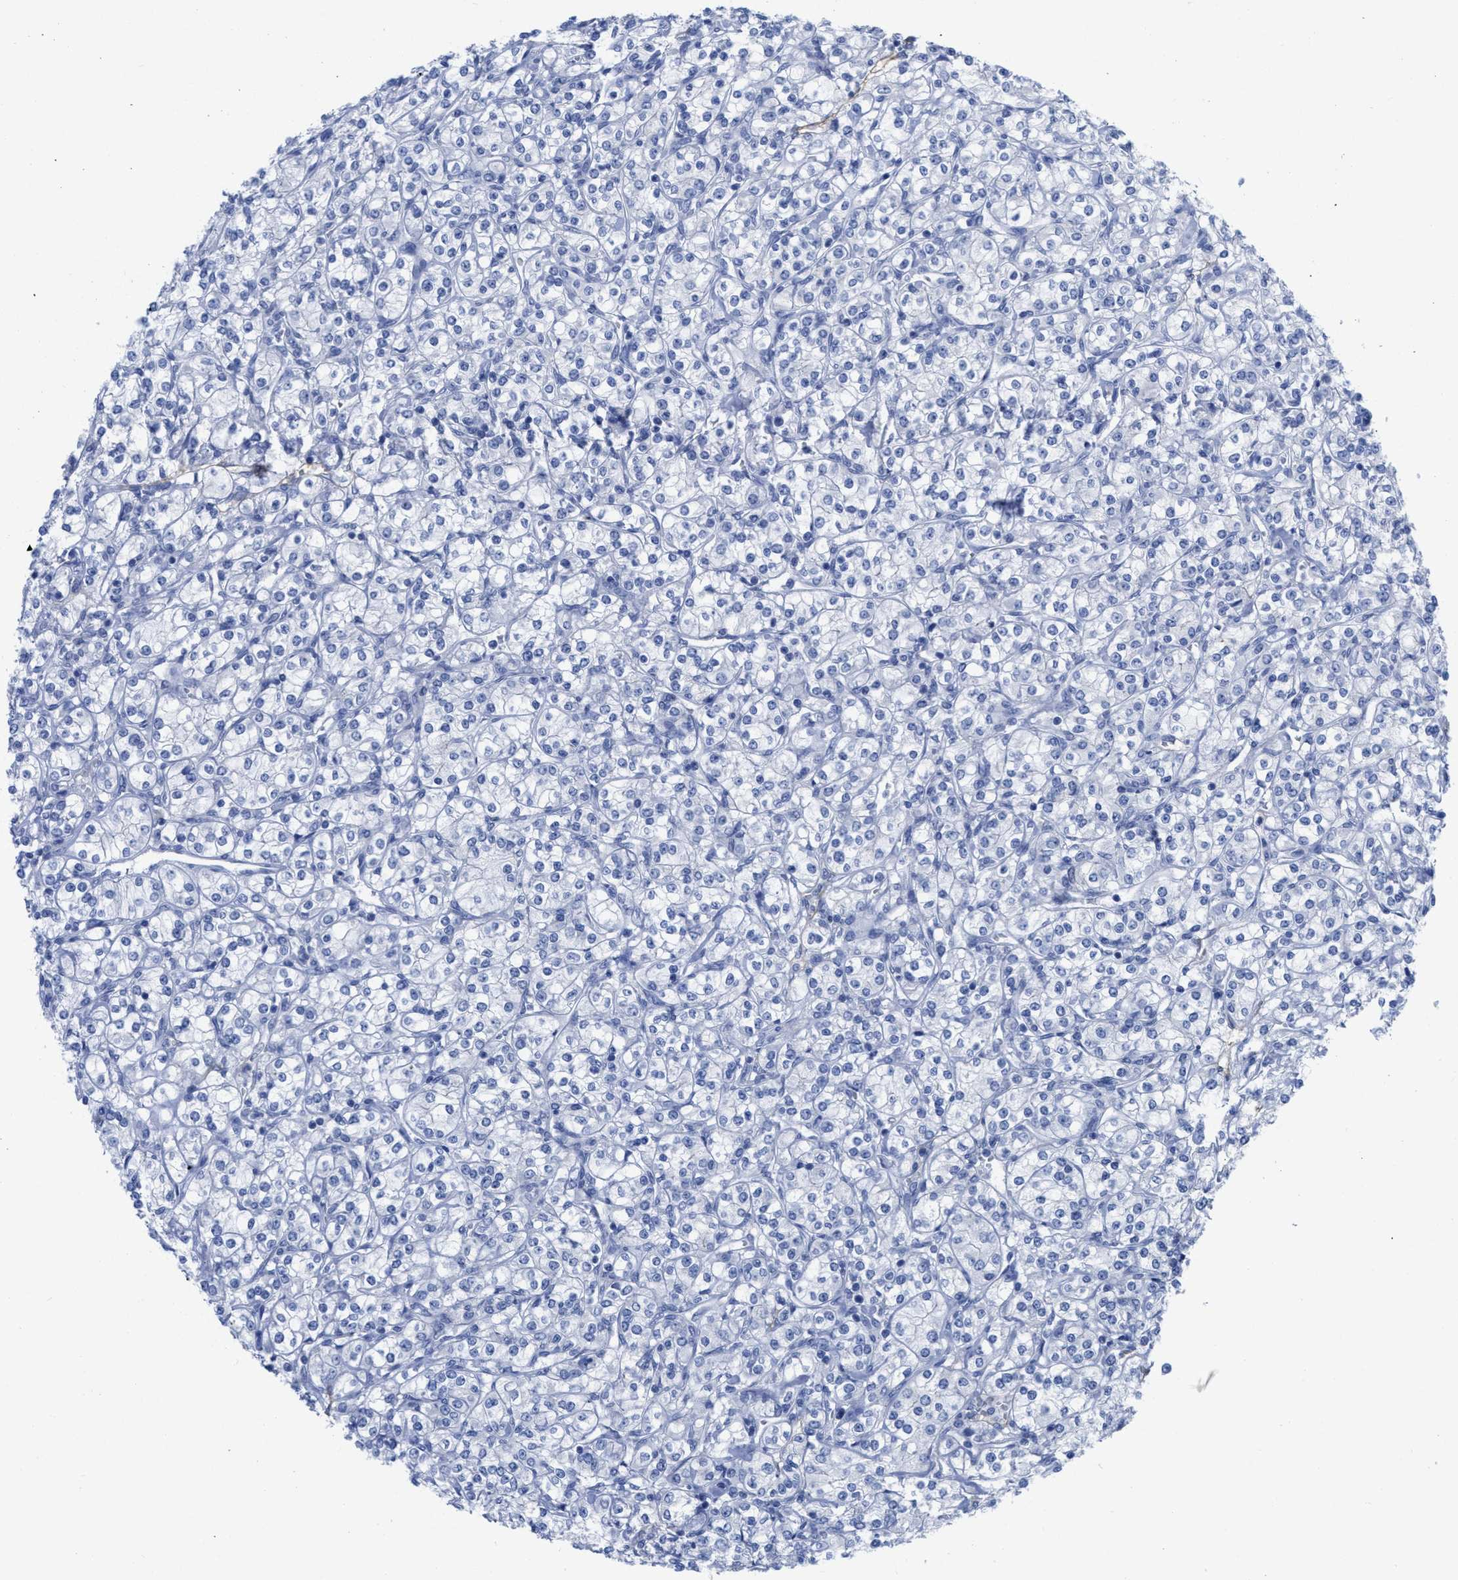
{"staining": {"intensity": "negative", "quantity": "none", "location": "none"}, "tissue": "renal cancer", "cell_type": "Tumor cells", "image_type": "cancer", "snomed": [{"axis": "morphology", "description": "Adenocarcinoma, NOS"}, {"axis": "topography", "description": "Kidney"}], "caption": "High power microscopy micrograph of an immunohistochemistry (IHC) image of adenocarcinoma (renal), revealing no significant staining in tumor cells.", "gene": "ACKR1", "patient": {"sex": "male", "age": 77}}